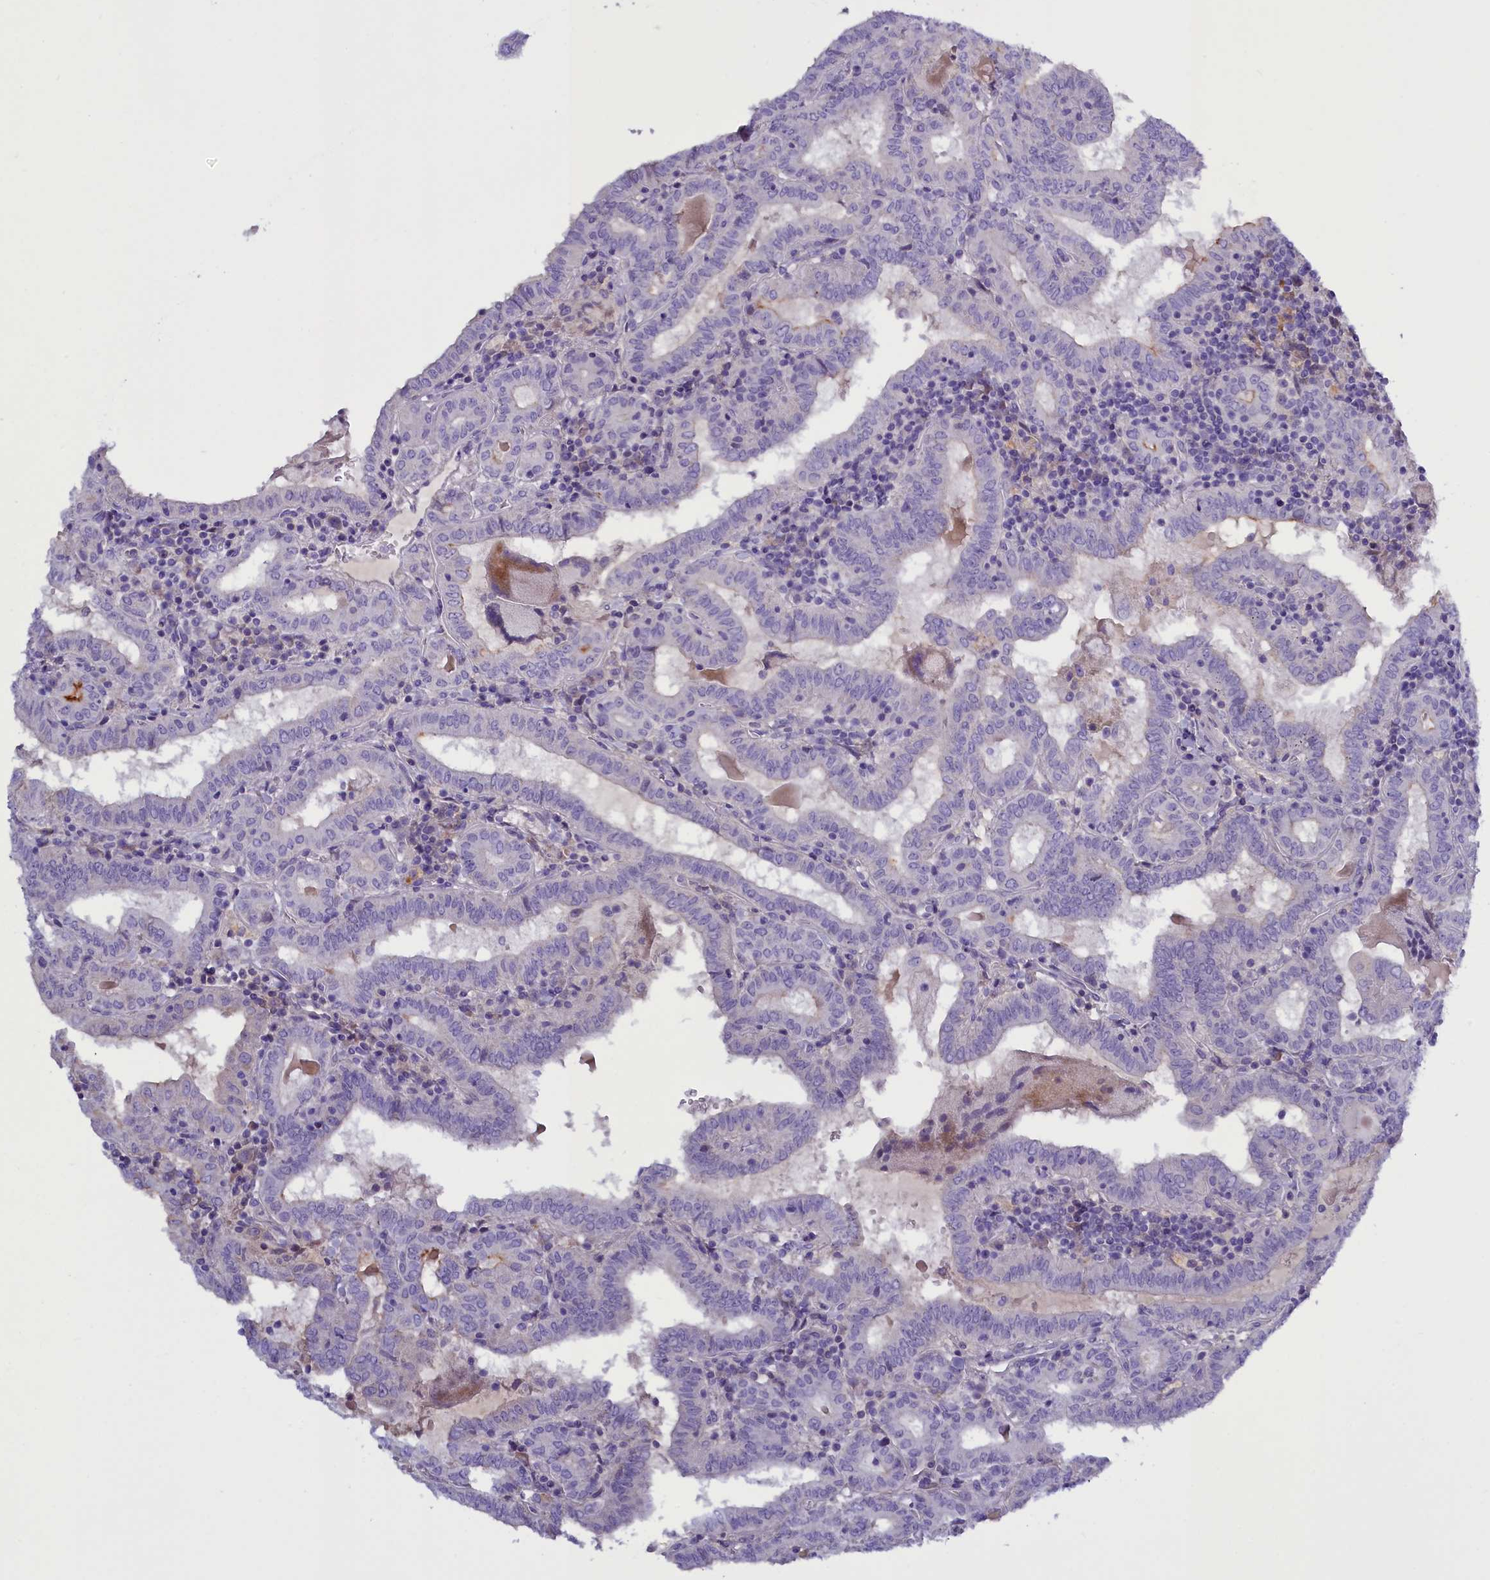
{"staining": {"intensity": "negative", "quantity": "none", "location": "none"}, "tissue": "thyroid cancer", "cell_type": "Tumor cells", "image_type": "cancer", "snomed": [{"axis": "morphology", "description": "Papillary adenocarcinoma, NOS"}, {"axis": "topography", "description": "Thyroid gland"}], "caption": "IHC of thyroid cancer (papillary adenocarcinoma) shows no staining in tumor cells.", "gene": "RTTN", "patient": {"sex": "female", "age": 72}}